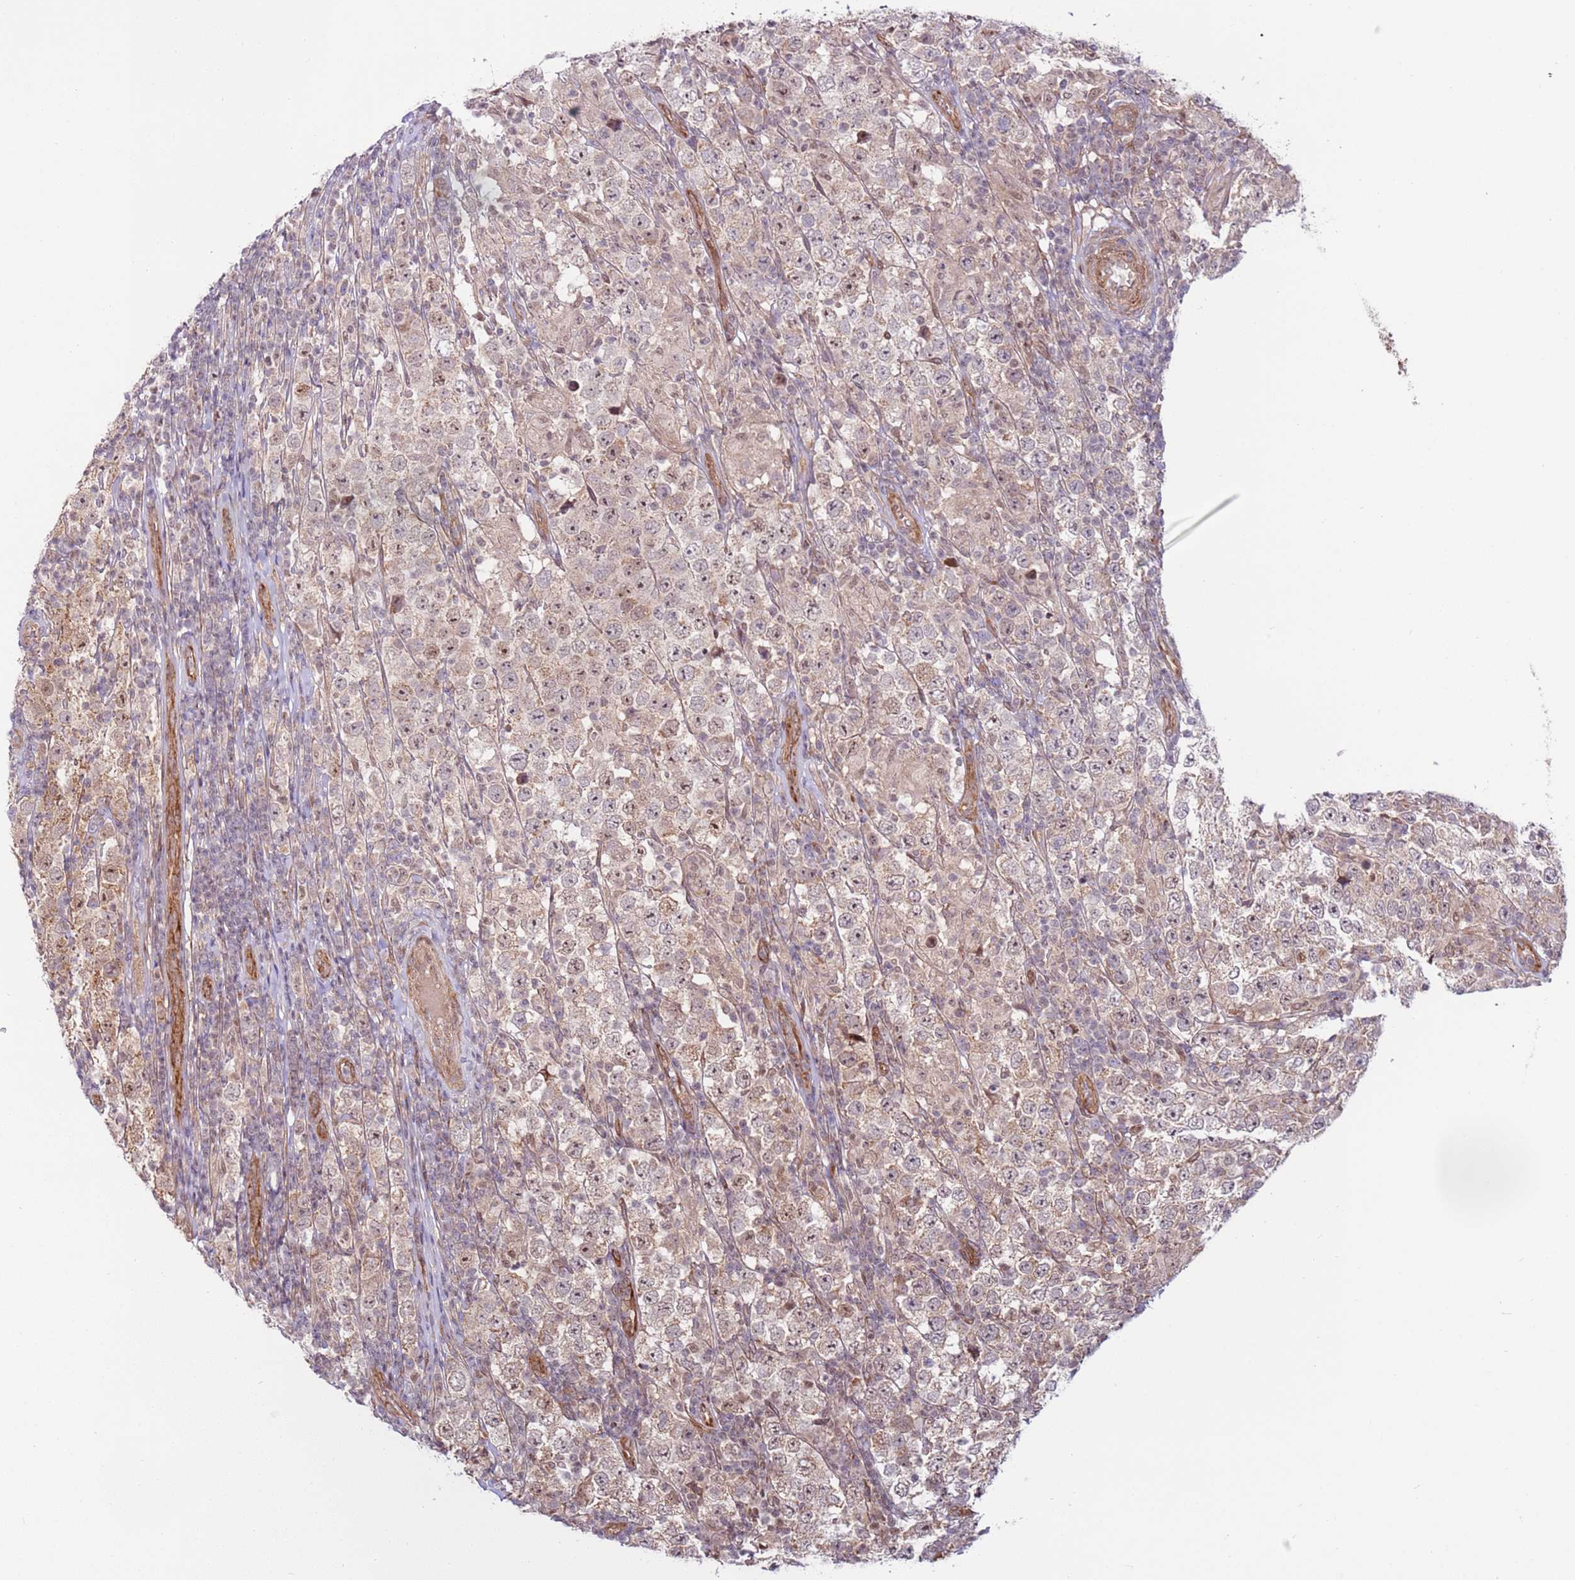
{"staining": {"intensity": "weak", "quantity": ">75%", "location": "nuclear"}, "tissue": "testis cancer", "cell_type": "Tumor cells", "image_type": "cancer", "snomed": [{"axis": "morphology", "description": "Normal tissue, NOS"}, {"axis": "morphology", "description": "Urothelial carcinoma, High grade"}, {"axis": "morphology", "description": "Seminoma, NOS"}, {"axis": "morphology", "description": "Carcinoma, Embryonal, NOS"}, {"axis": "topography", "description": "Urinary bladder"}, {"axis": "topography", "description": "Testis"}], "caption": "Immunohistochemical staining of human testis cancer reveals low levels of weak nuclear protein expression in about >75% of tumor cells.", "gene": "DCAF4", "patient": {"sex": "male", "age": 41}}